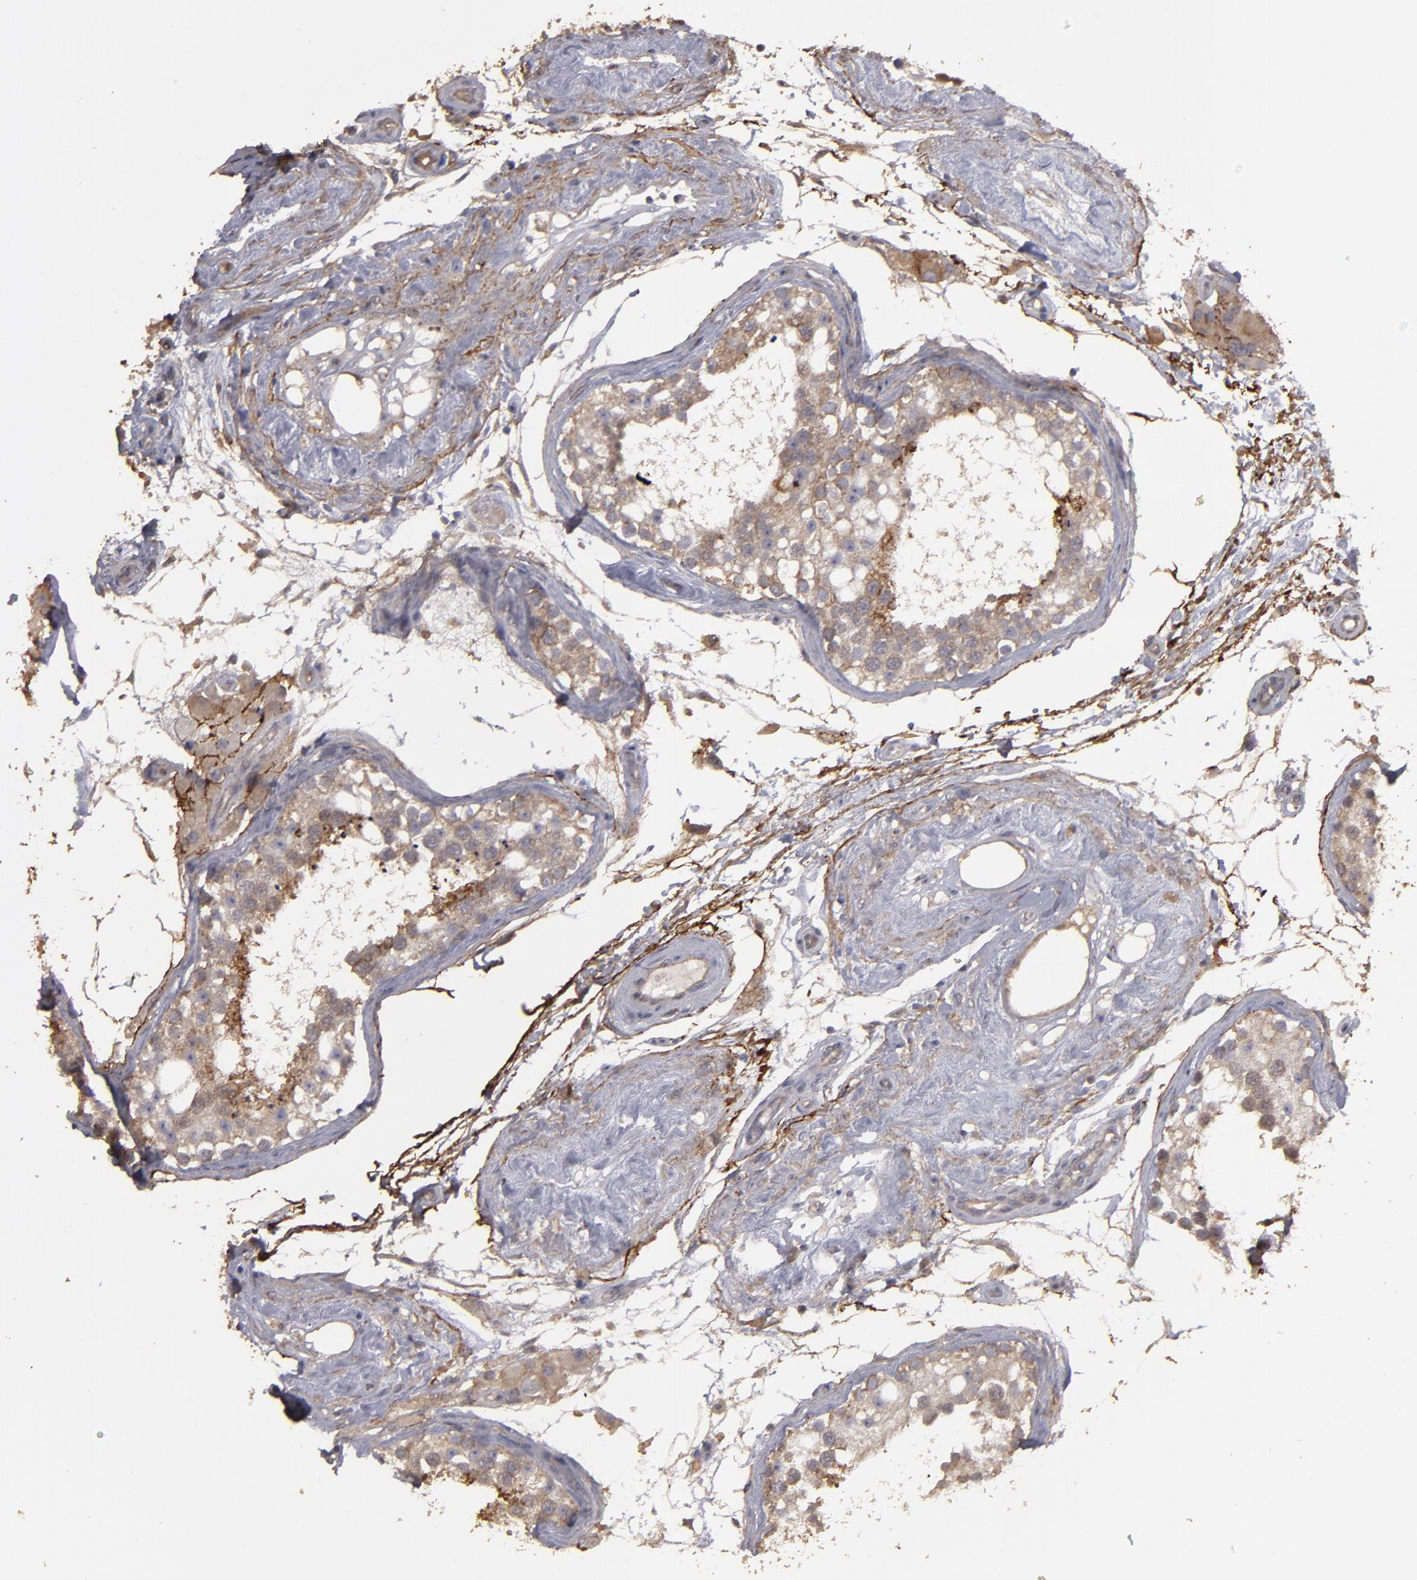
{"staining": {"intensity": "weak", "quantity": ">75%", "location": "cytoplasmic/membranous"}, "tissue": "testis", "cell_type": "Cells in seminiferous ducts", "image_type": "normal", "snomed": [{"axis": "morphology", "description": "Normal tissue, NOS"}, {"axis": "topography", "description": "Testis"}], "caption": "Immunohistochemistry (IHC) photomicrograph of normal testis: testis stained using IHC exhibits low levels of weak protein expression localized specifically in the cytoplasmic/membranous of cells in seminiferous ducts, appearing as a cytoplasmic/membranous brown color.", "gene": "CD55", "patient": {"sex": "male", "age": 68}}